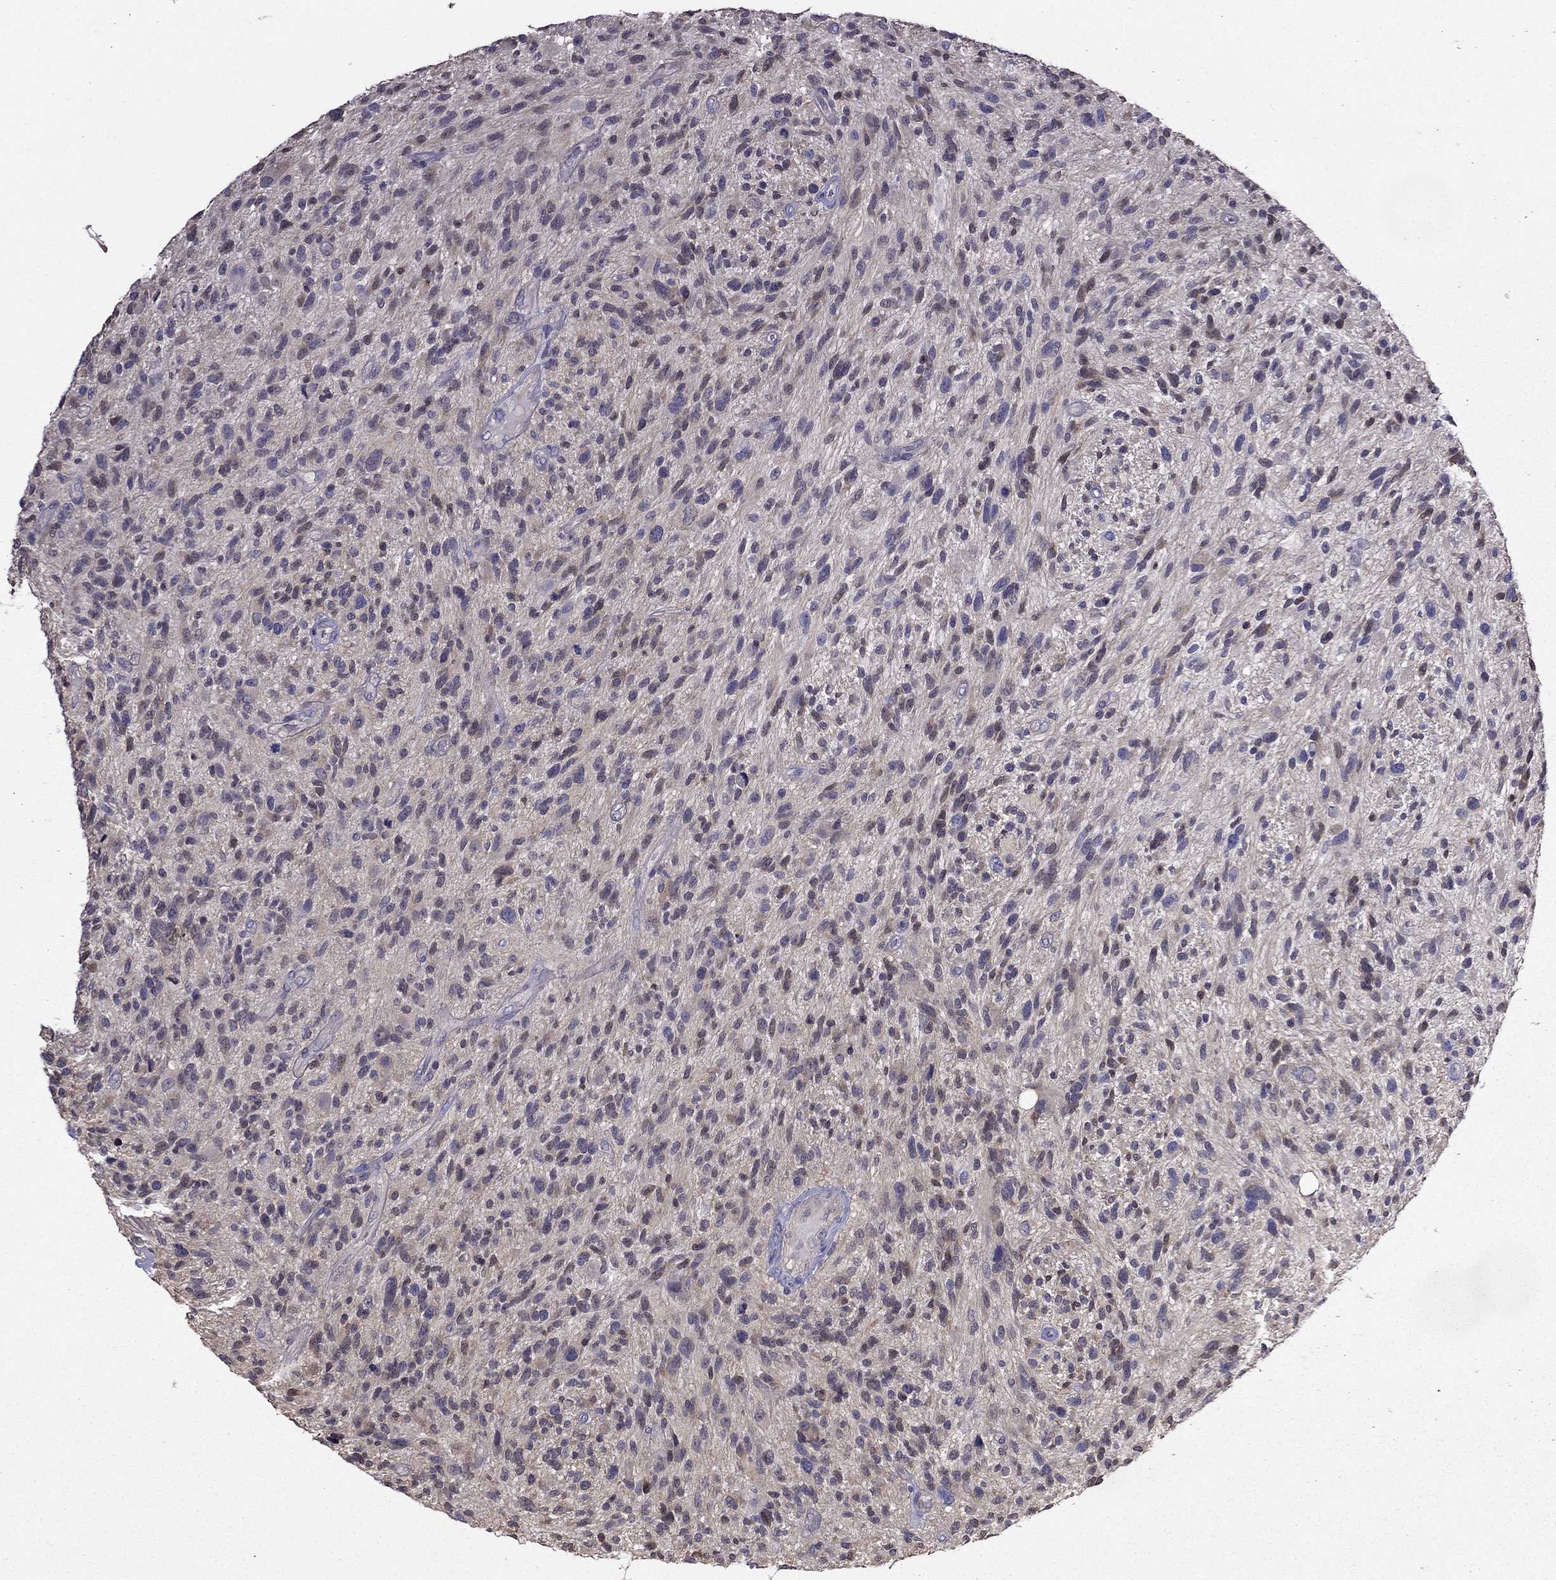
{"staining": {"intensity": "negative", "quantity": "none", "location": "none"}, "tissue": "glioma", "cell_type": "Tumor cells", "image_type": "cancer", "snomed": [{"axis": "morphology", "description": "Glioma, malignant, High grade"}, {"axis": "topography", "description": "Brain"}], "caption": "IHC histopathology image of neoplastic tissue: human glioma stained with DAB (3,3'-diaminobenzidine) exhibits no significant protein positivity in tumor cells.", "gene": "SCNN1D", "patient": {"sex": "male", "age": 47}}